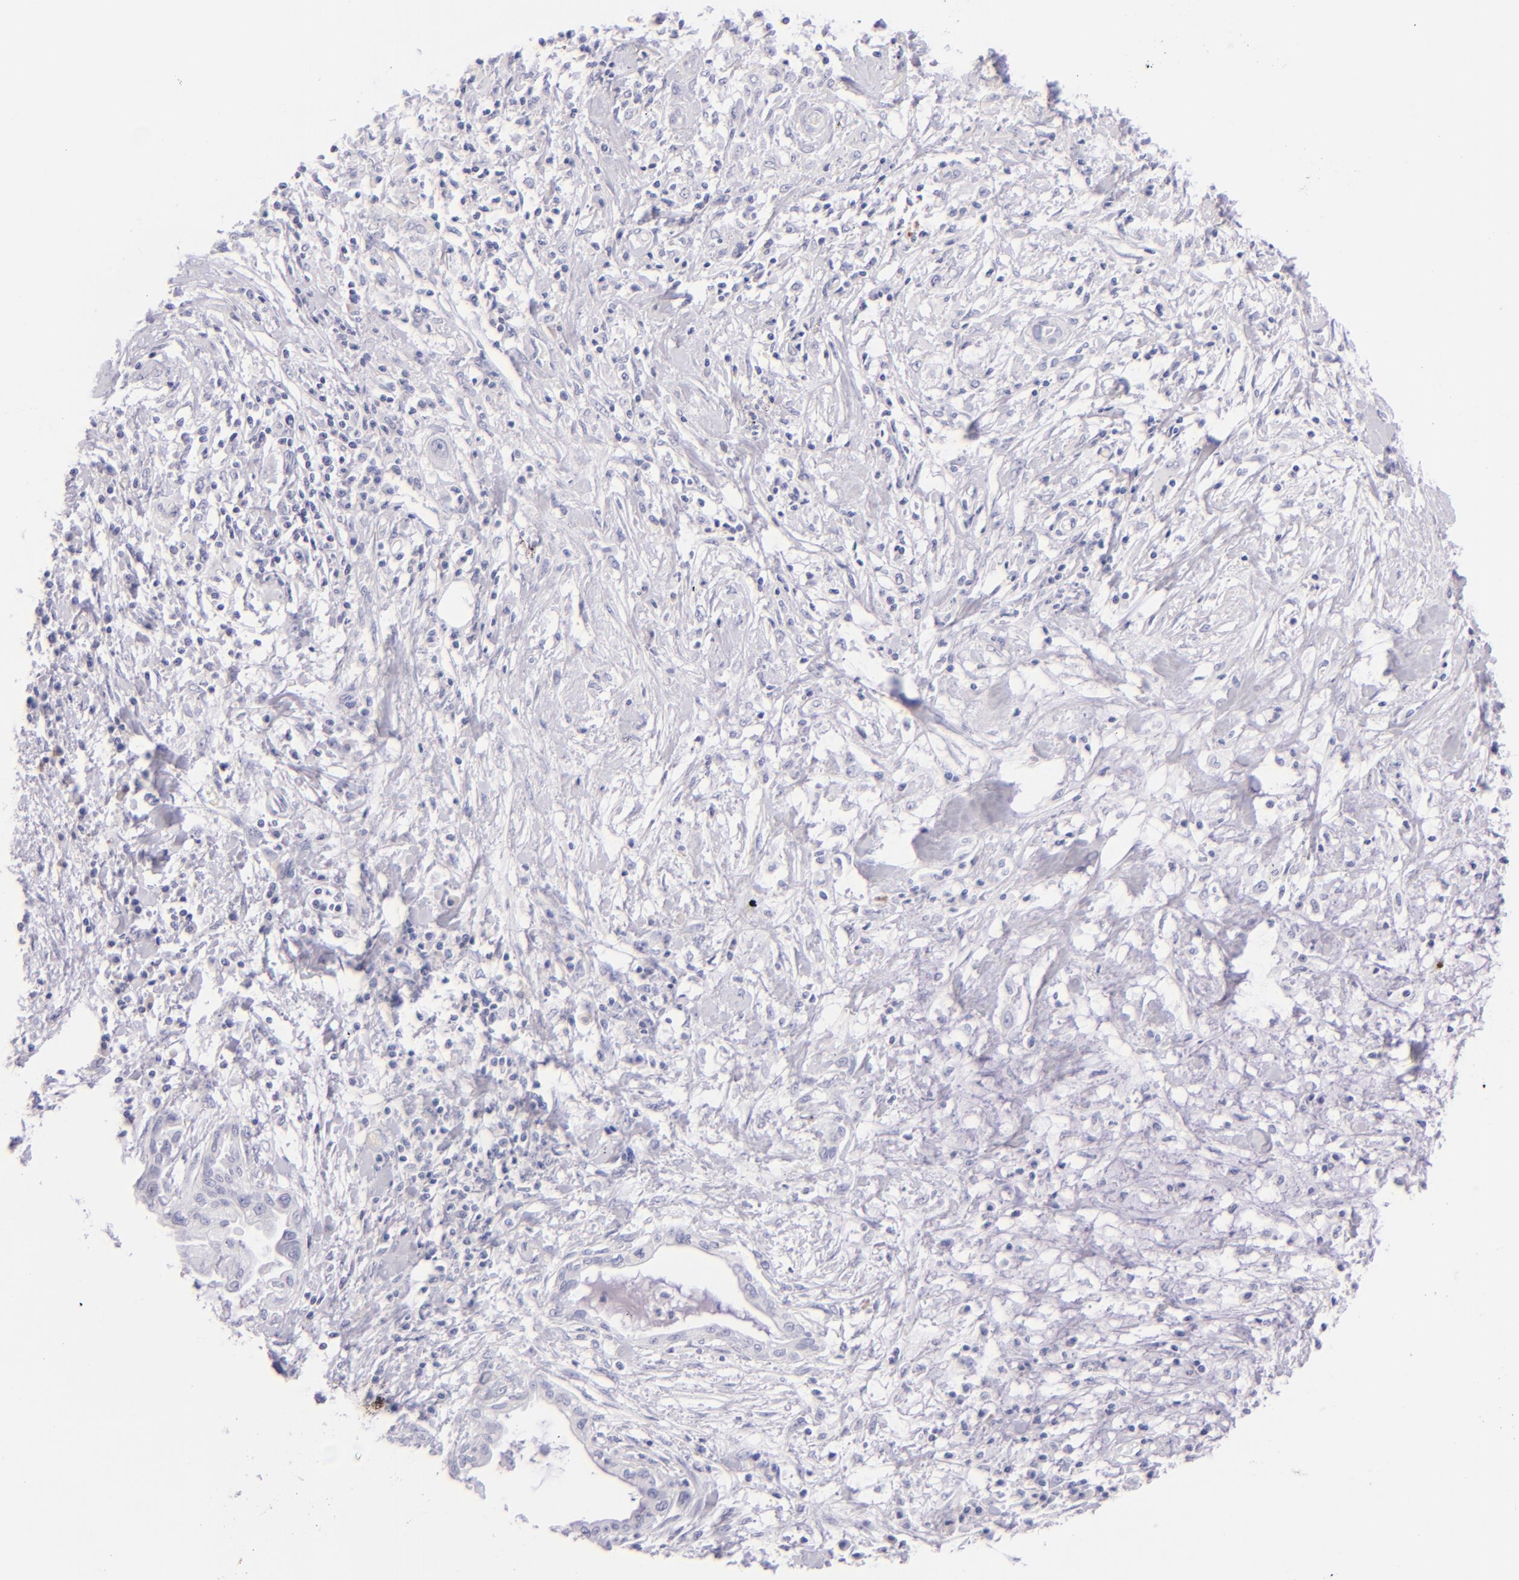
{"staining": {"intensity": "negative", "quantity": "none", "location": "none"}, "tissue": "pancreatic cancer", "cell_type": "Tumor cells", "image_type": "cancer", "snomed": [{"axis": "morphology", "description": "Adenocarcinoma, NOS"}, {"axis": "topography", "description": "Pancreas"}], "caption": "This is an IHC photomicrograph of human pancreatic cancer (adenocarcinoma). There is no positivity in tumor cells.", "gene": "SDC1", "patient": {"sex": "female", "age": 64}}